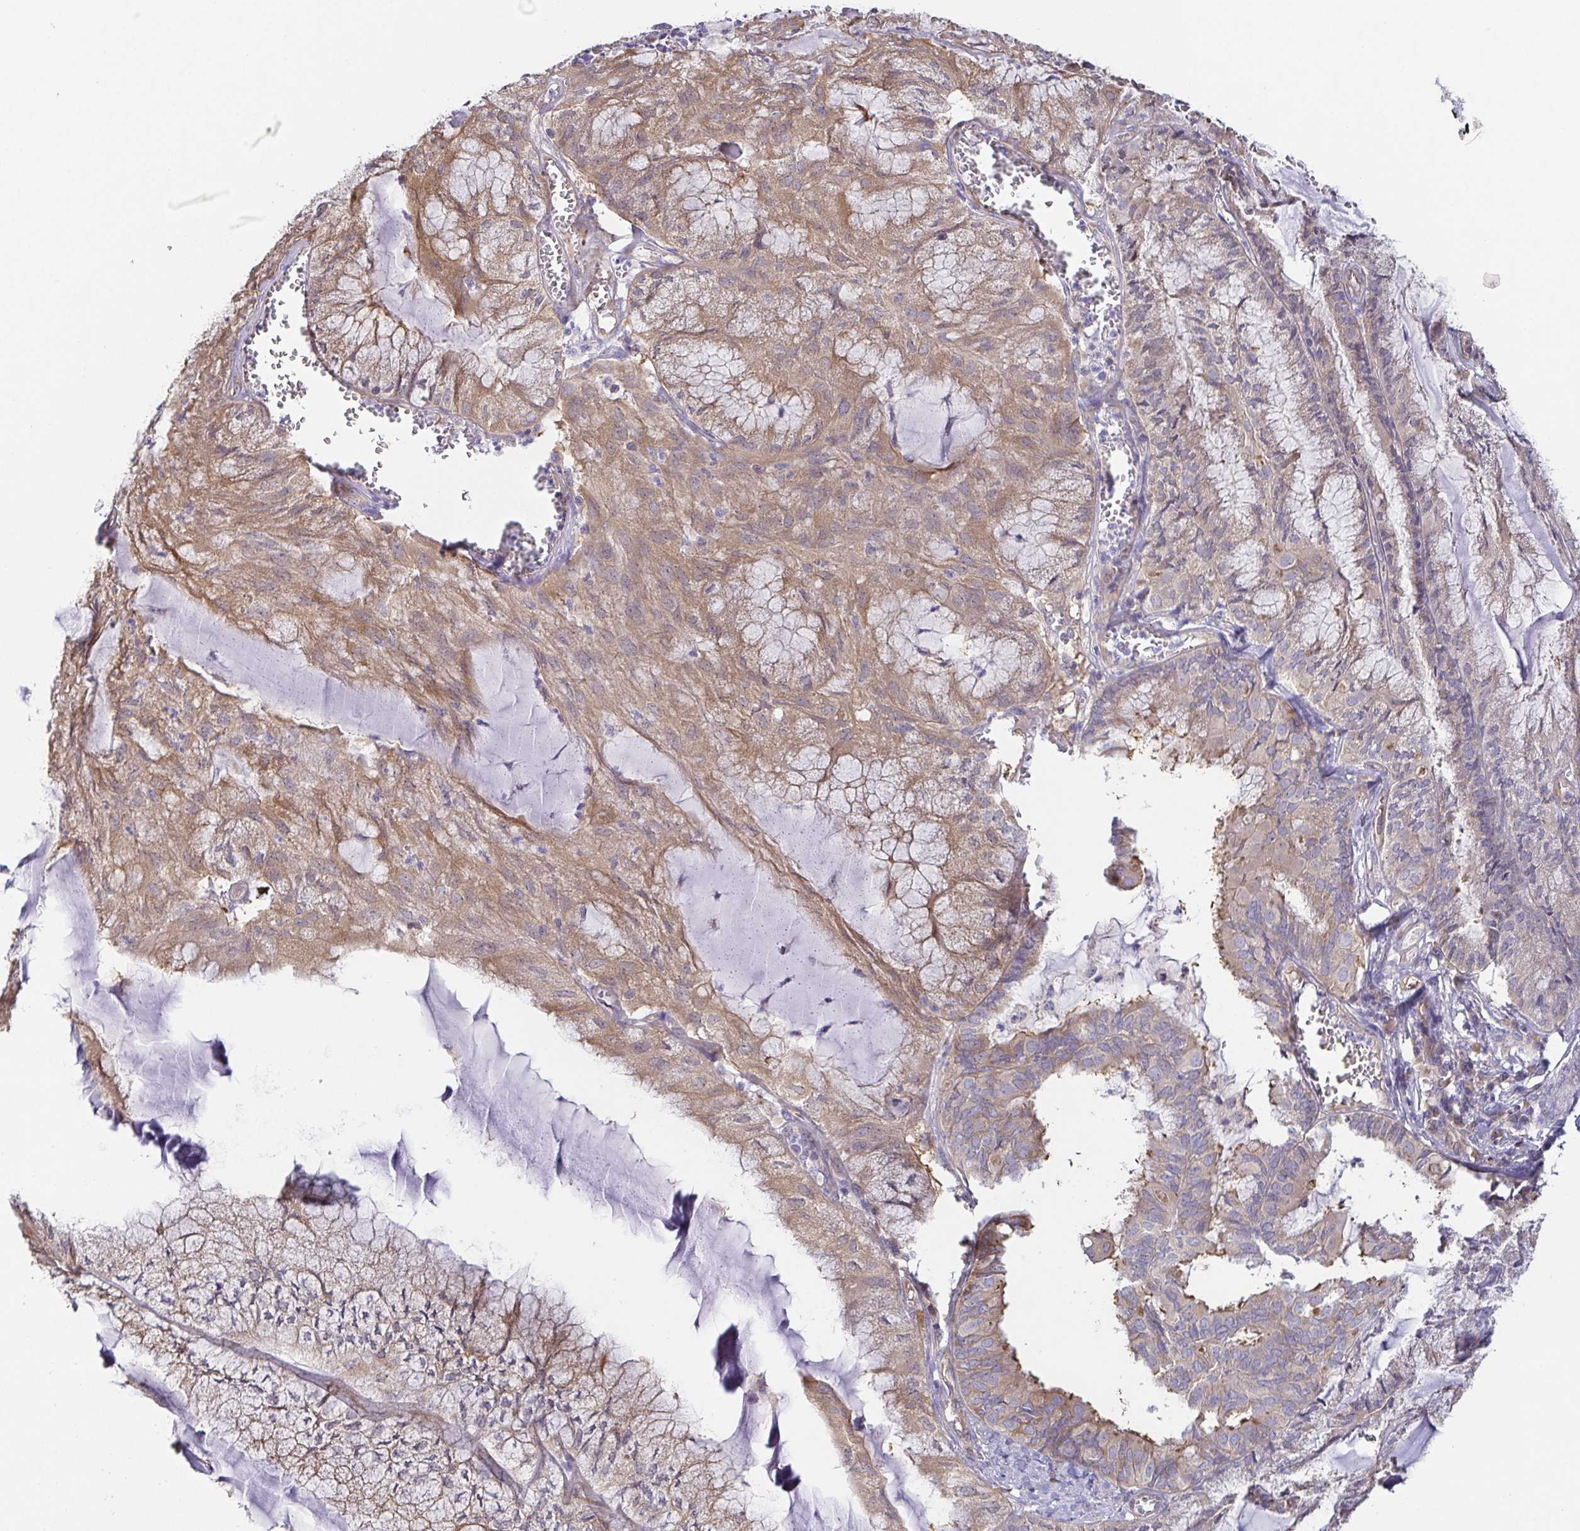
{"staining": {"intensity": "moderate", "quantity": ">75%", "location": "cytoplasmic/membranous"}, "tissue": "endometrial cancer", "cell_type": "Tumor cells", "image_type": "cancer", "snomed": [{"axis": "morphology", "description": "Carcinoma, NOS"}, {"axis": "topography", "description": "Endometrium"}], "caption": "The photomicrograph exhibits a brown stain indicating the presence of a protein in the cytoplasmic/membranous of tumor cells in endometrial carcinoma.", "gene": "EIF3D", "patient": {"sex": "female", "age": 62}}